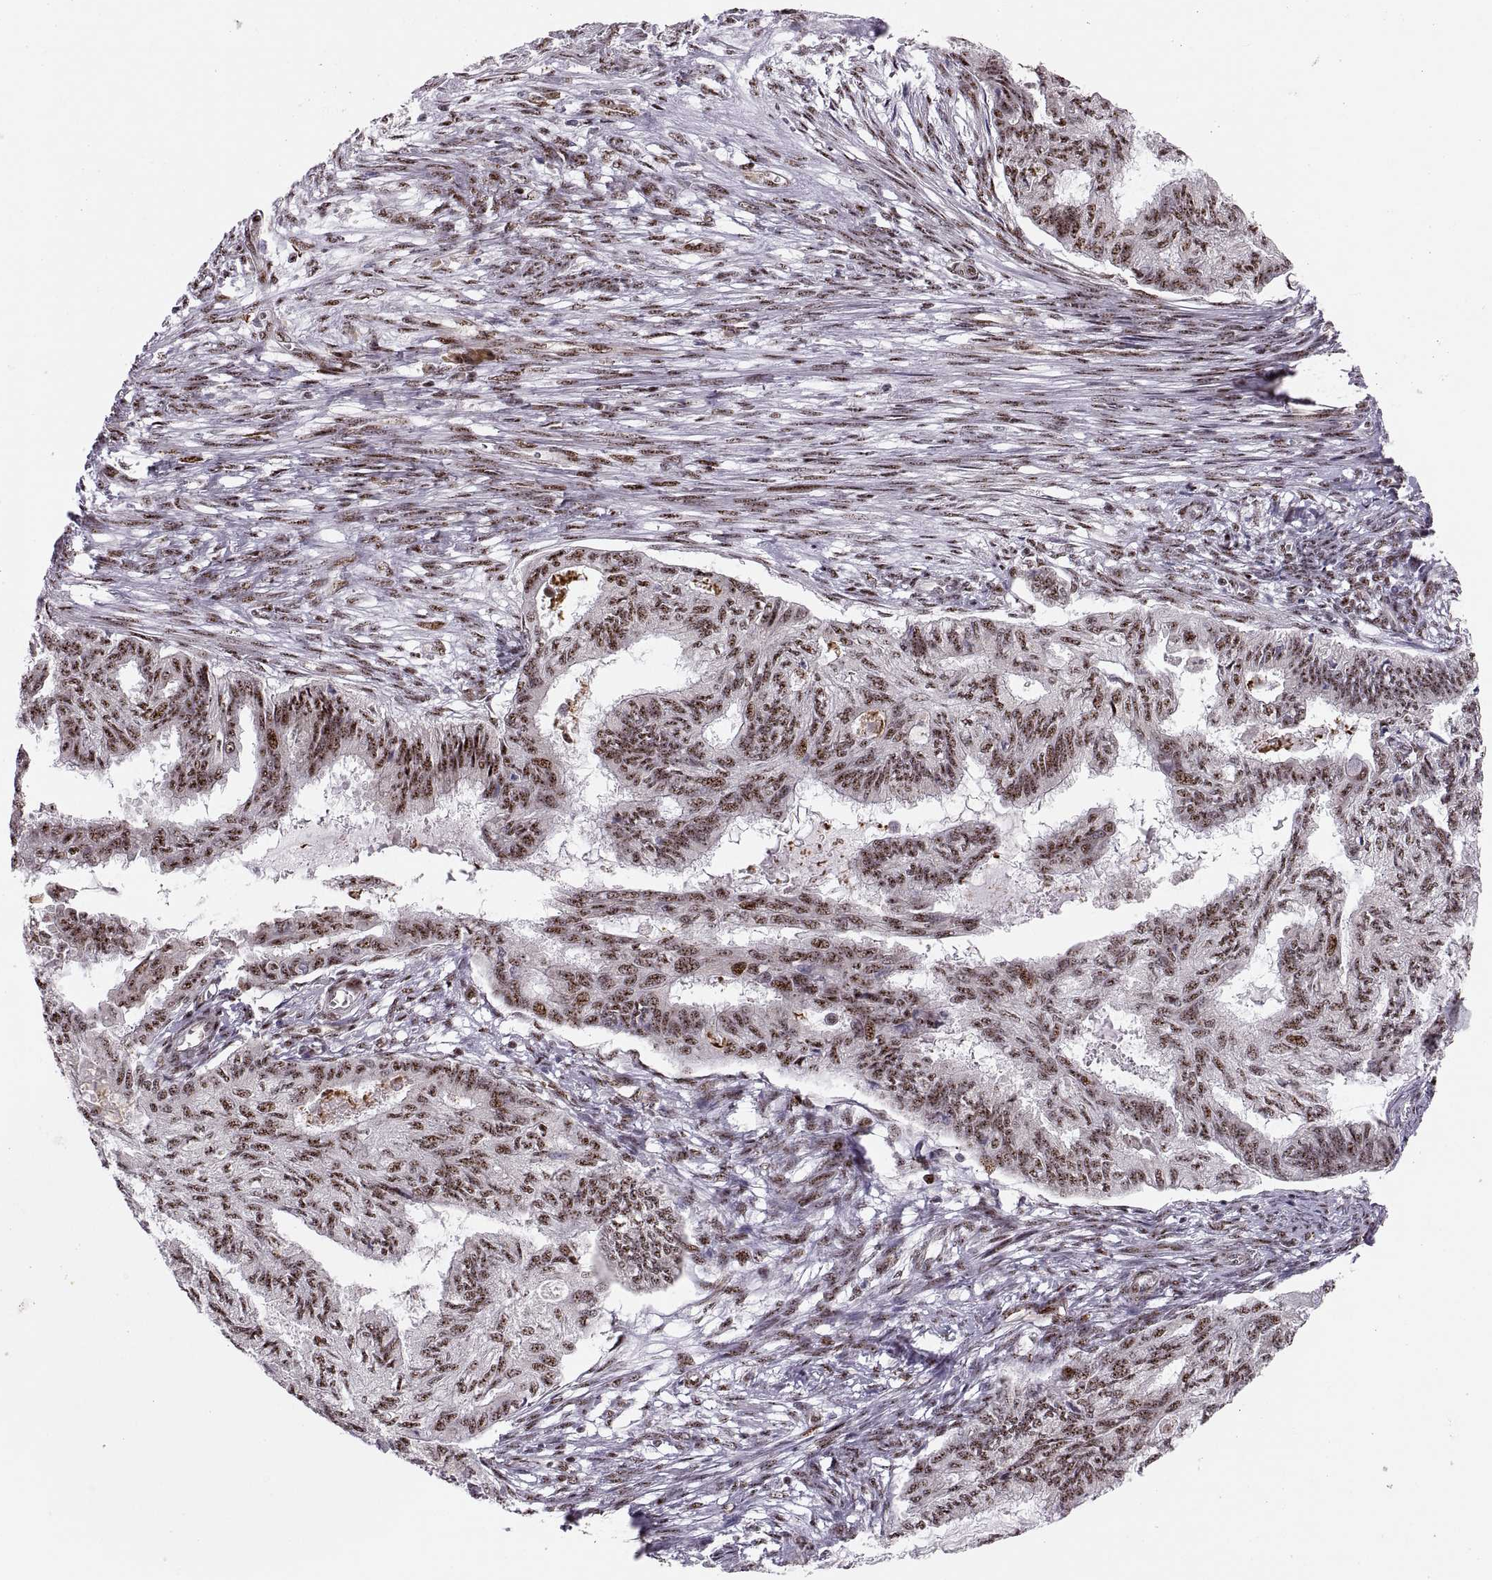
{"staining": {"intensity": "moderate", "quantity": ">75%", "location": "nuclear"}, "tissue": "endometrial cancer", "cell_type": "Tumor cells", "image_type": "cancer", "snomed": [{"axis": "morphology", "description": "Adenocarcinoma, NOS"}, {"axis": "topography", "description": "Endometrium"}], "caption": "There is medium levels of moderate nuclear positivity in tumor cells of adenocarcinoma (endometrial), as demonstrated by immunohistochemical staining (brown color).", "gene": "ZCCHC17", "patient": {"sex": "female", "age": 86}}